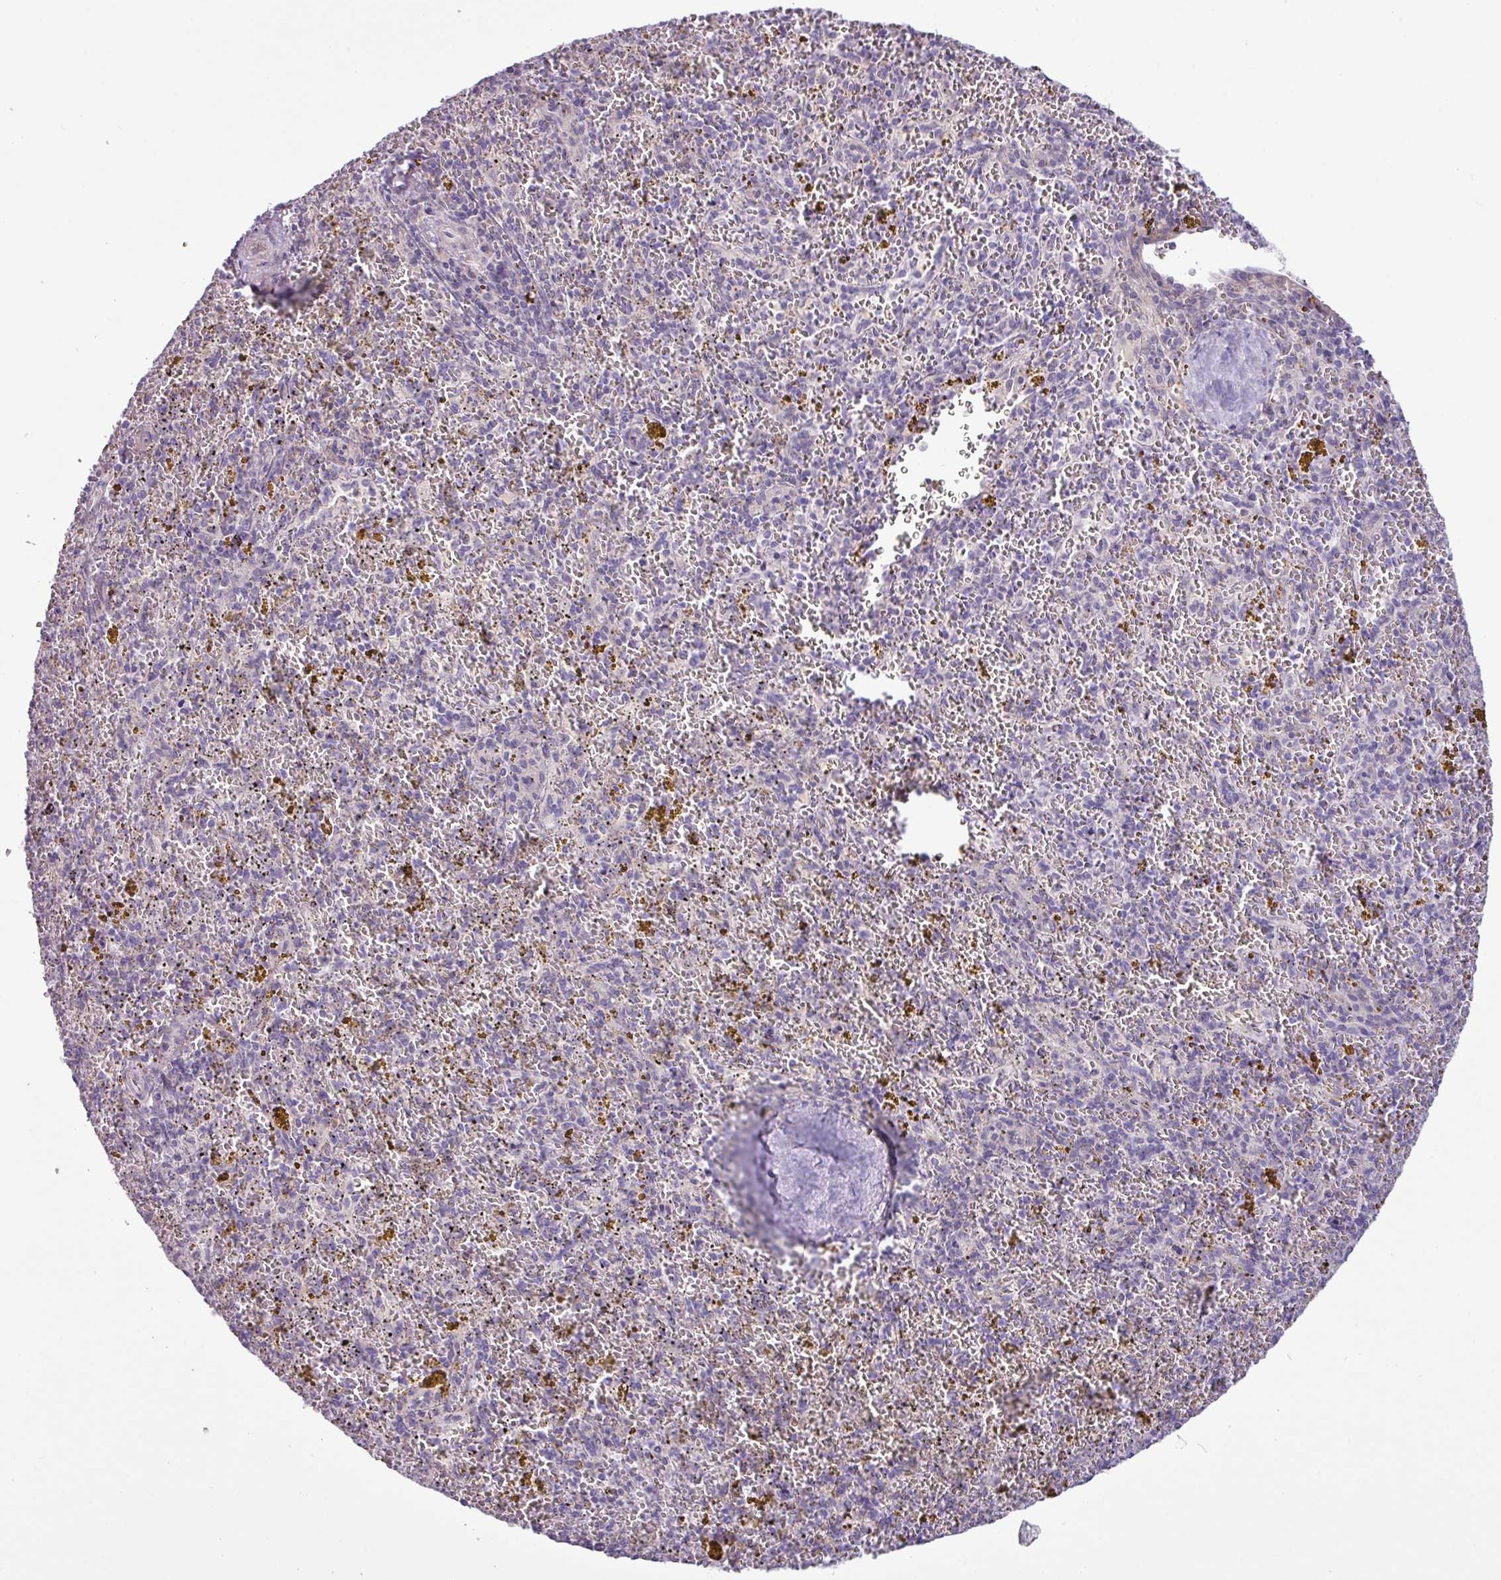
{"staining": {"intensity": "negative", "quantity": "none", "location": "none"}, "tissue": "spleen", "cell_type": "Cells in red pulp", "image_type": "normal", "snomed": [{"axis": "morphology", "description": "Normal tissue, NOS"}, {"axis": "topography", "description": "Spleen"}], "caption": "The image exhibits no significant staining in cells in red pulp of spleen.", "gene": "IRGC", "patient": {"sex": "male", "age": 57}}